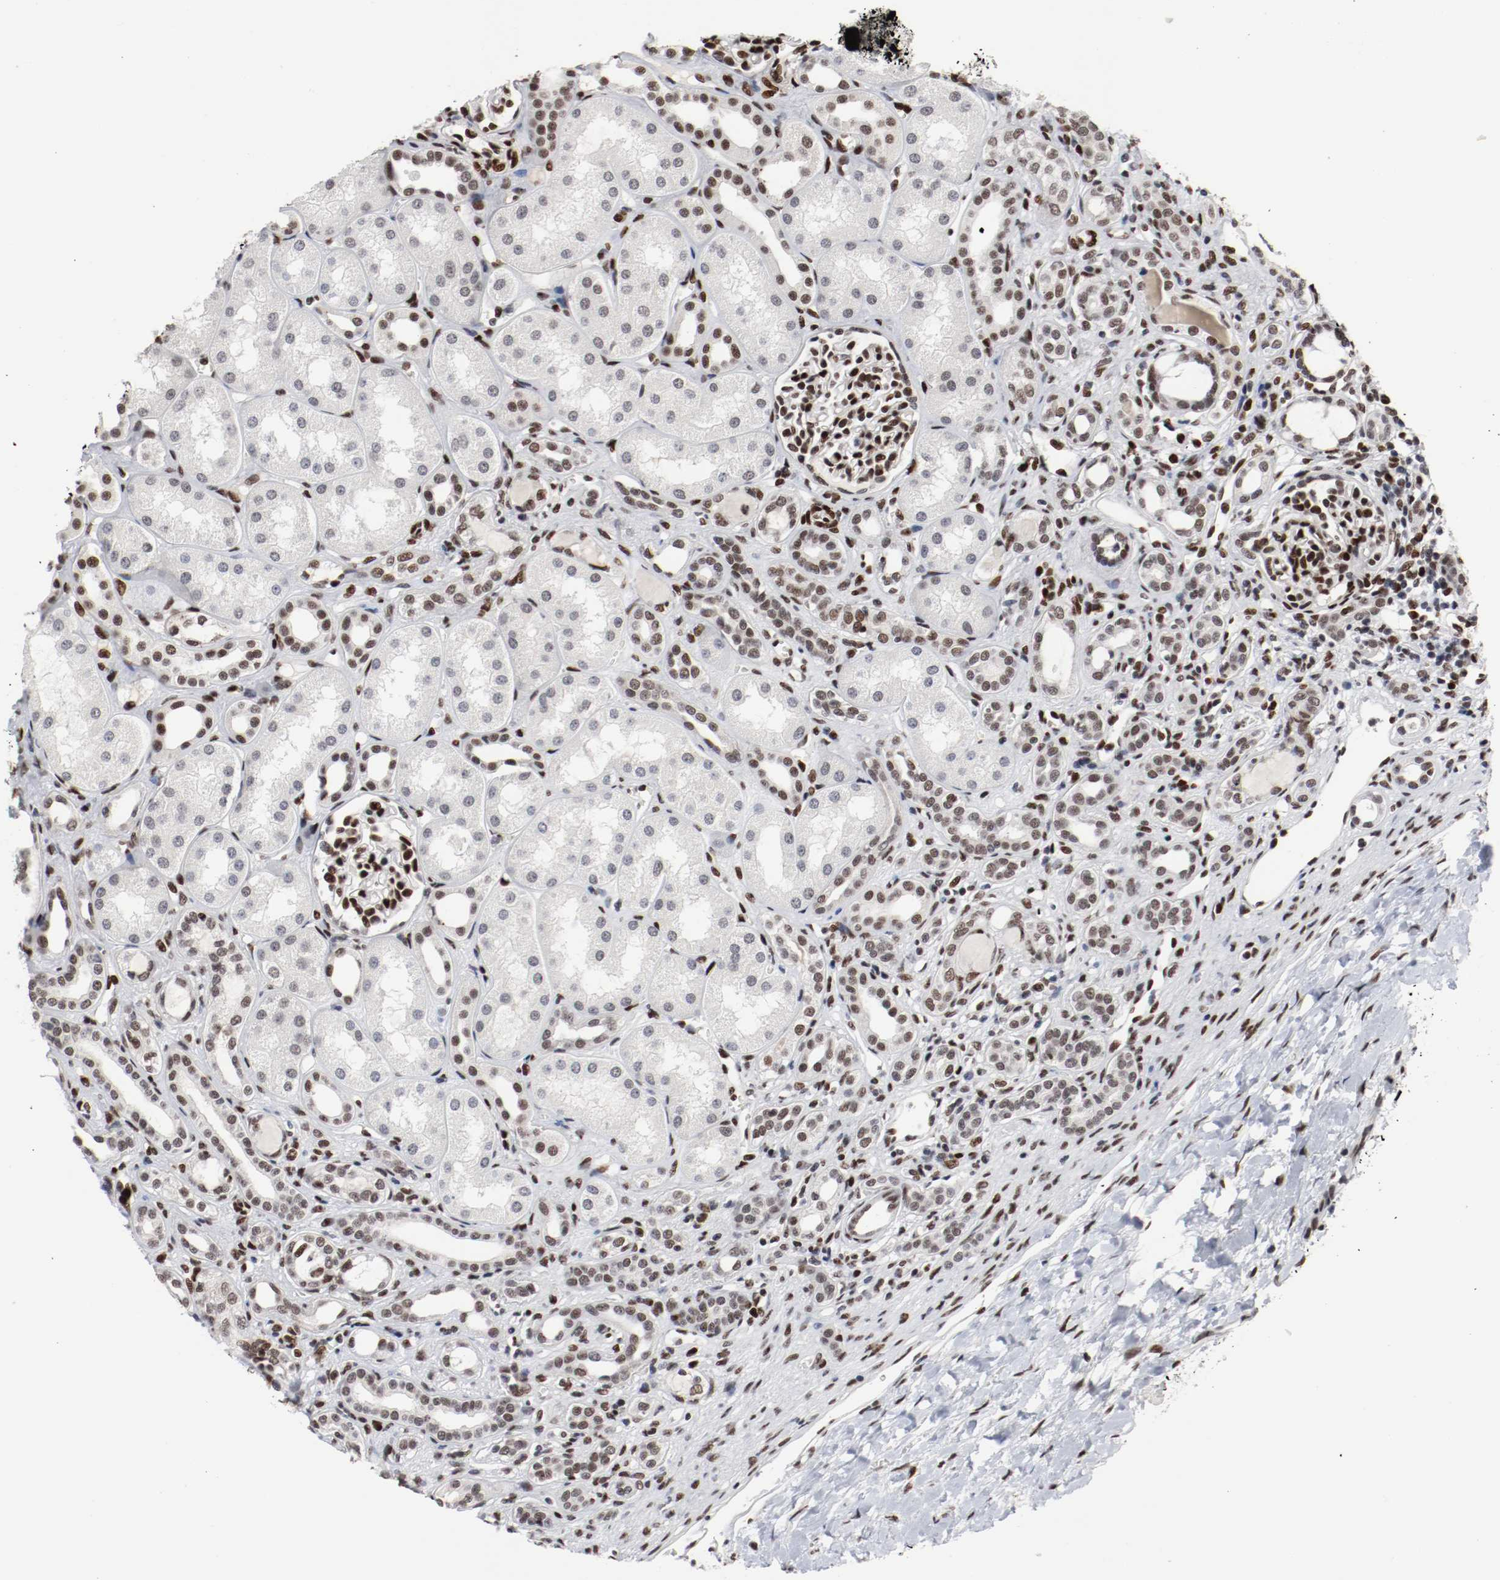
{"staining": {"intensity": "strong", "quantity": ">75%", "location": "nuclear"}, "tissue": "kidney", "cell_type": "Cells in glomeruli", "image_type": "normal", "snomed": [{"axis": "morphology", "description": "Normal tissue, NOS"}, {"axis": "topography", "description": "Kidney"}], "caption": "Immunohistochemistry image of unremarkable kidney: human kidney stained using immunohistochemistry (IHC) demonstrates high levels of strong protein expression localized specifically in the nuclear of cells in glomeruli, appearing as a nuclear brown color.", "gene": "MEF2D", "patient": {"sex": "male", "age": 7}}